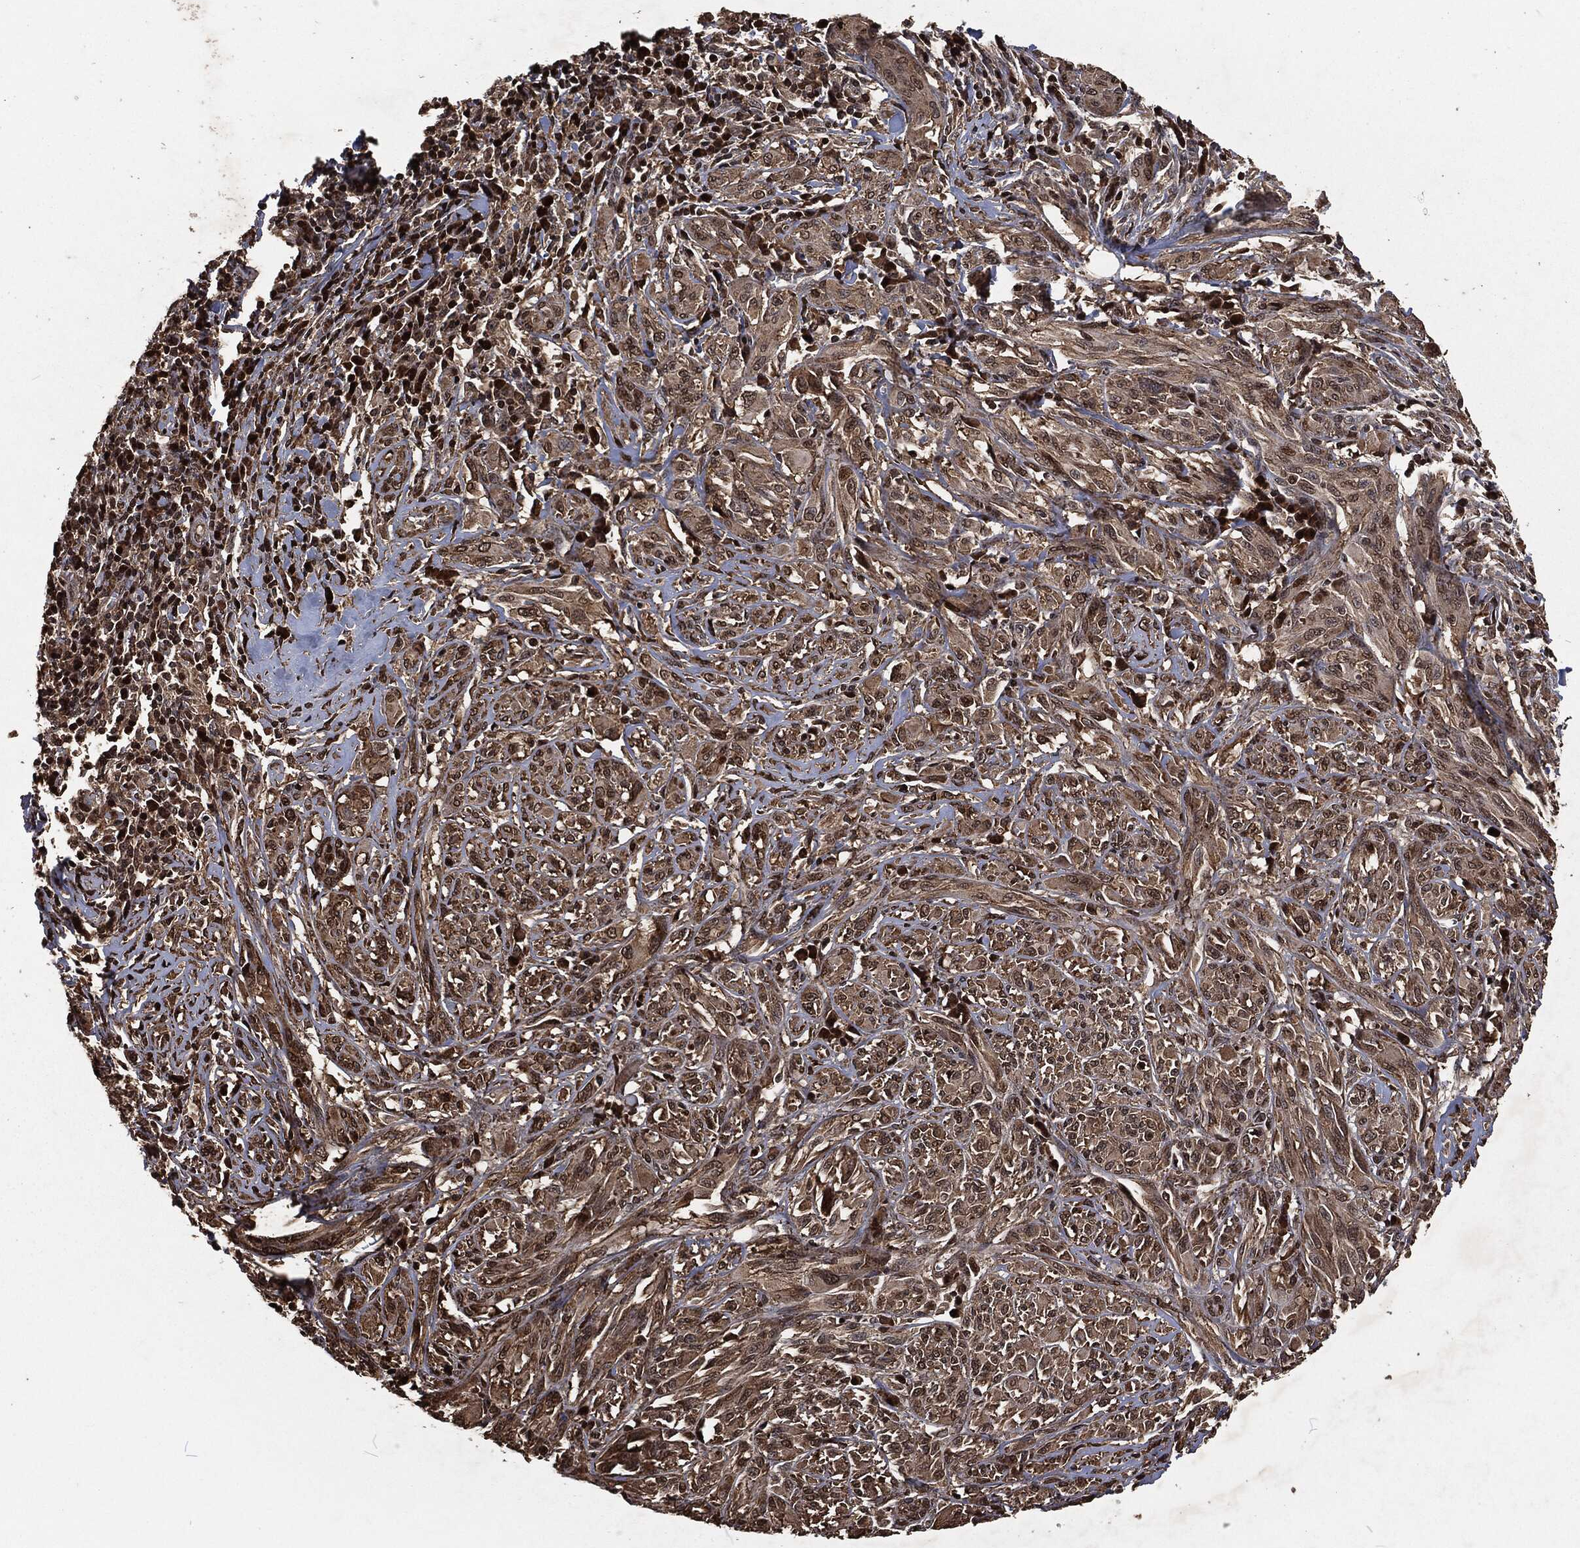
{"staining": {"intensity": "moderate", "quantity": "25%-75%", "location": "cytoplasmic/membranous,nuclear"}, "tissue": "melanoma", "cell_type": "Tumor cells", "image_type": "cancer", "snomed": [{"axis": "morphology", "description": "Malignant melanoma, NOS"}, {"axis": "topography", "description": "Skin"}], "caption": "The photomicrograph exhibits immunohistochemical staining of melanoma. There is moderate cytoplasmic/membranous and nuclear expression is identified in approximately 25%-75% of tumor cells. (Brightfield microscopy of DAB IHC at high magnification).", "gene": "SNAI1", "patient": {"sex": "female", "age": 91}}